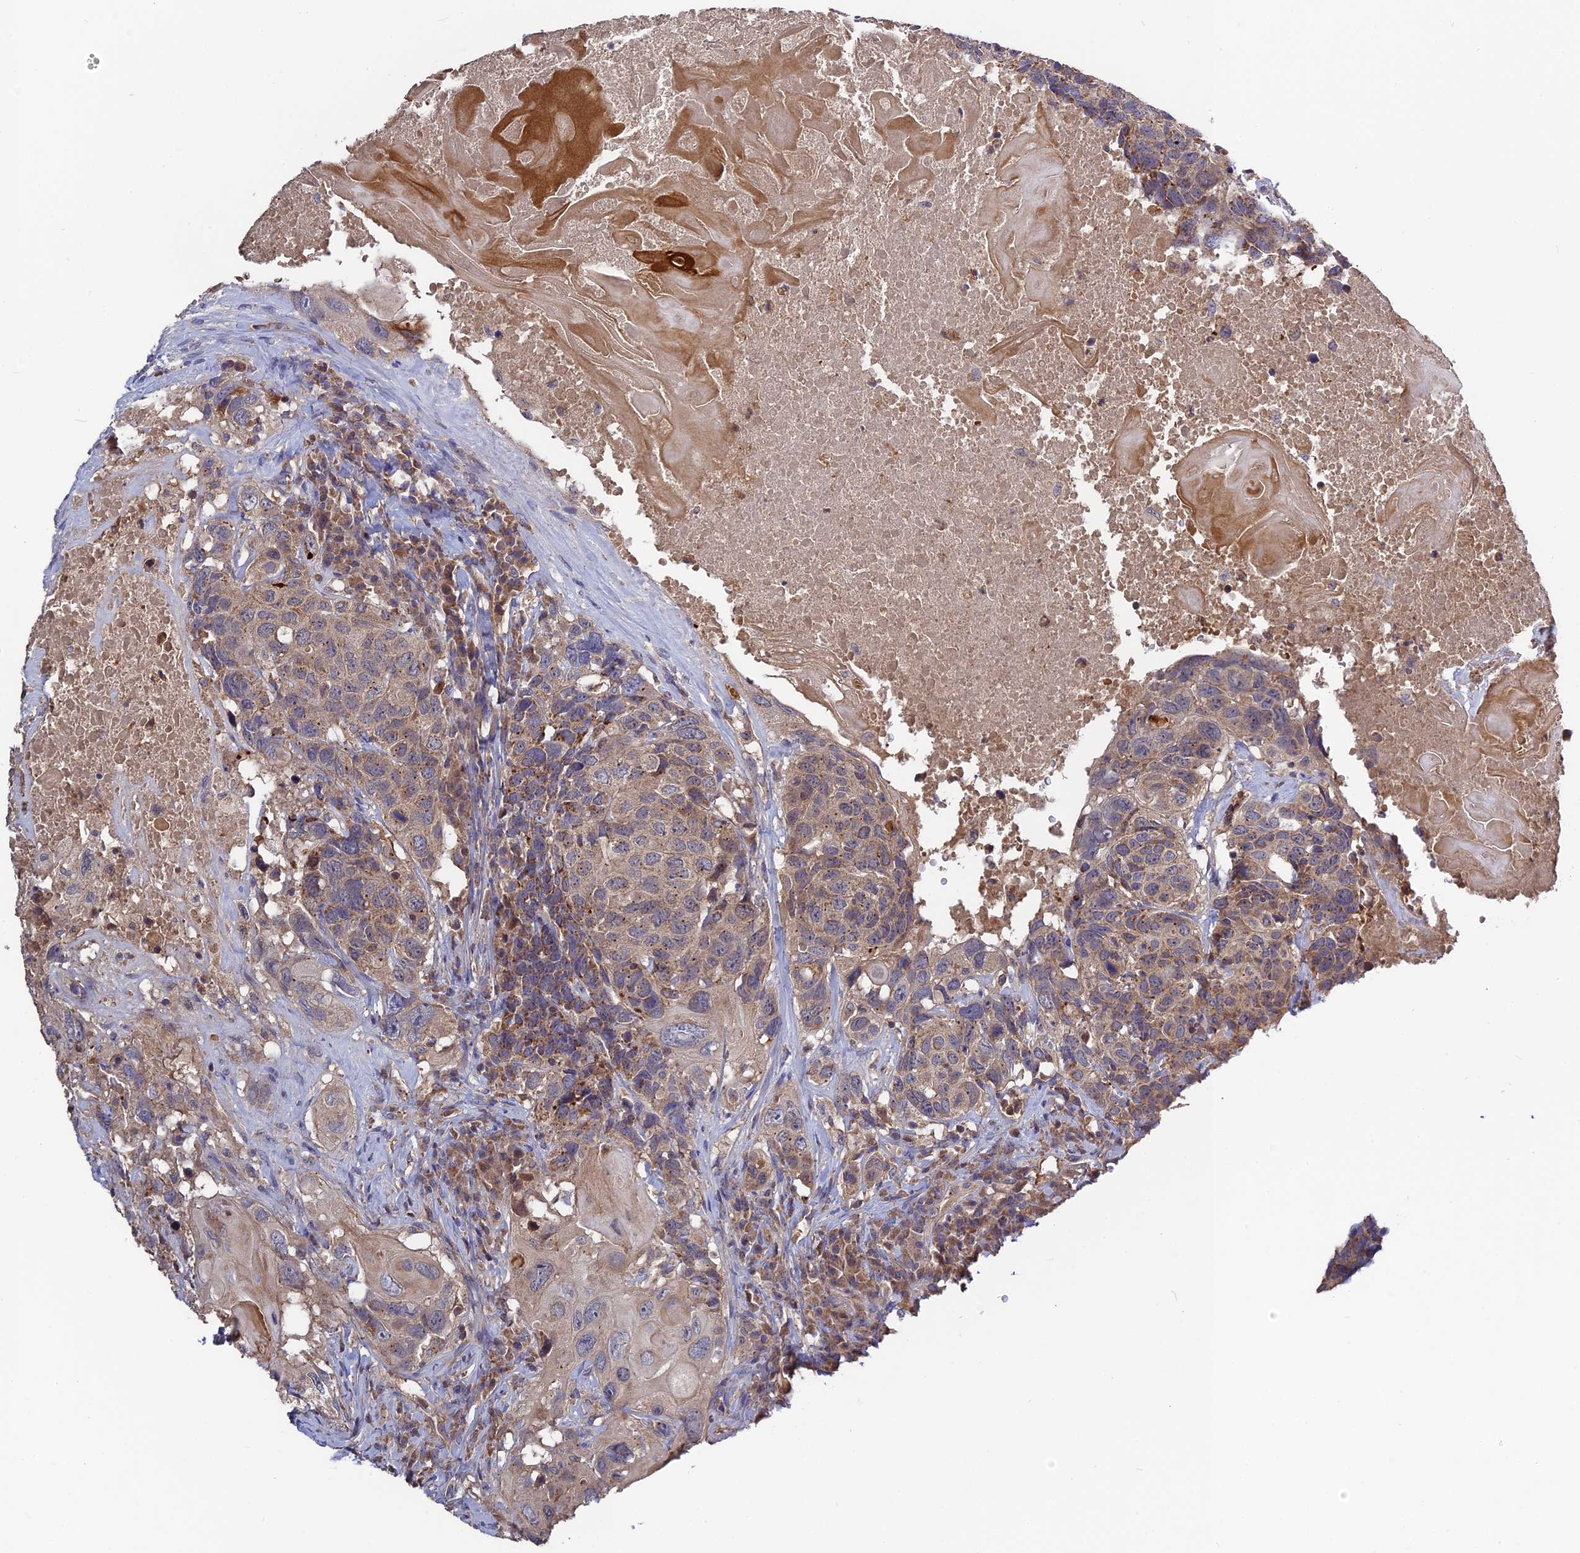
{"staining": {"intensity": "moderate", "quantity": "<25%", "location": "cytoplasmic/membranous"}, "tissue": "head and neck cancer", "cell_type": "Tumor cells", "image_type": "cancer", "snomed": [{"axis": "morphology", "description": "Squamous cell carcinoma, NOS"}, {"axis": "topography", "description": "Head-Neck"}], "caption": "Head and neck squamous cell carcinoma stained for a protein demonstrates moderate cytoplasmic/membranous positivity in tumor cells. The staining was performed using DAB to visualize the protein expression in brown, while the nuclei were stained in blue with hematoxylin (Magnification: 20x).", "gene": "RPIA", "patient": {"sex": "male", "age": 66}}